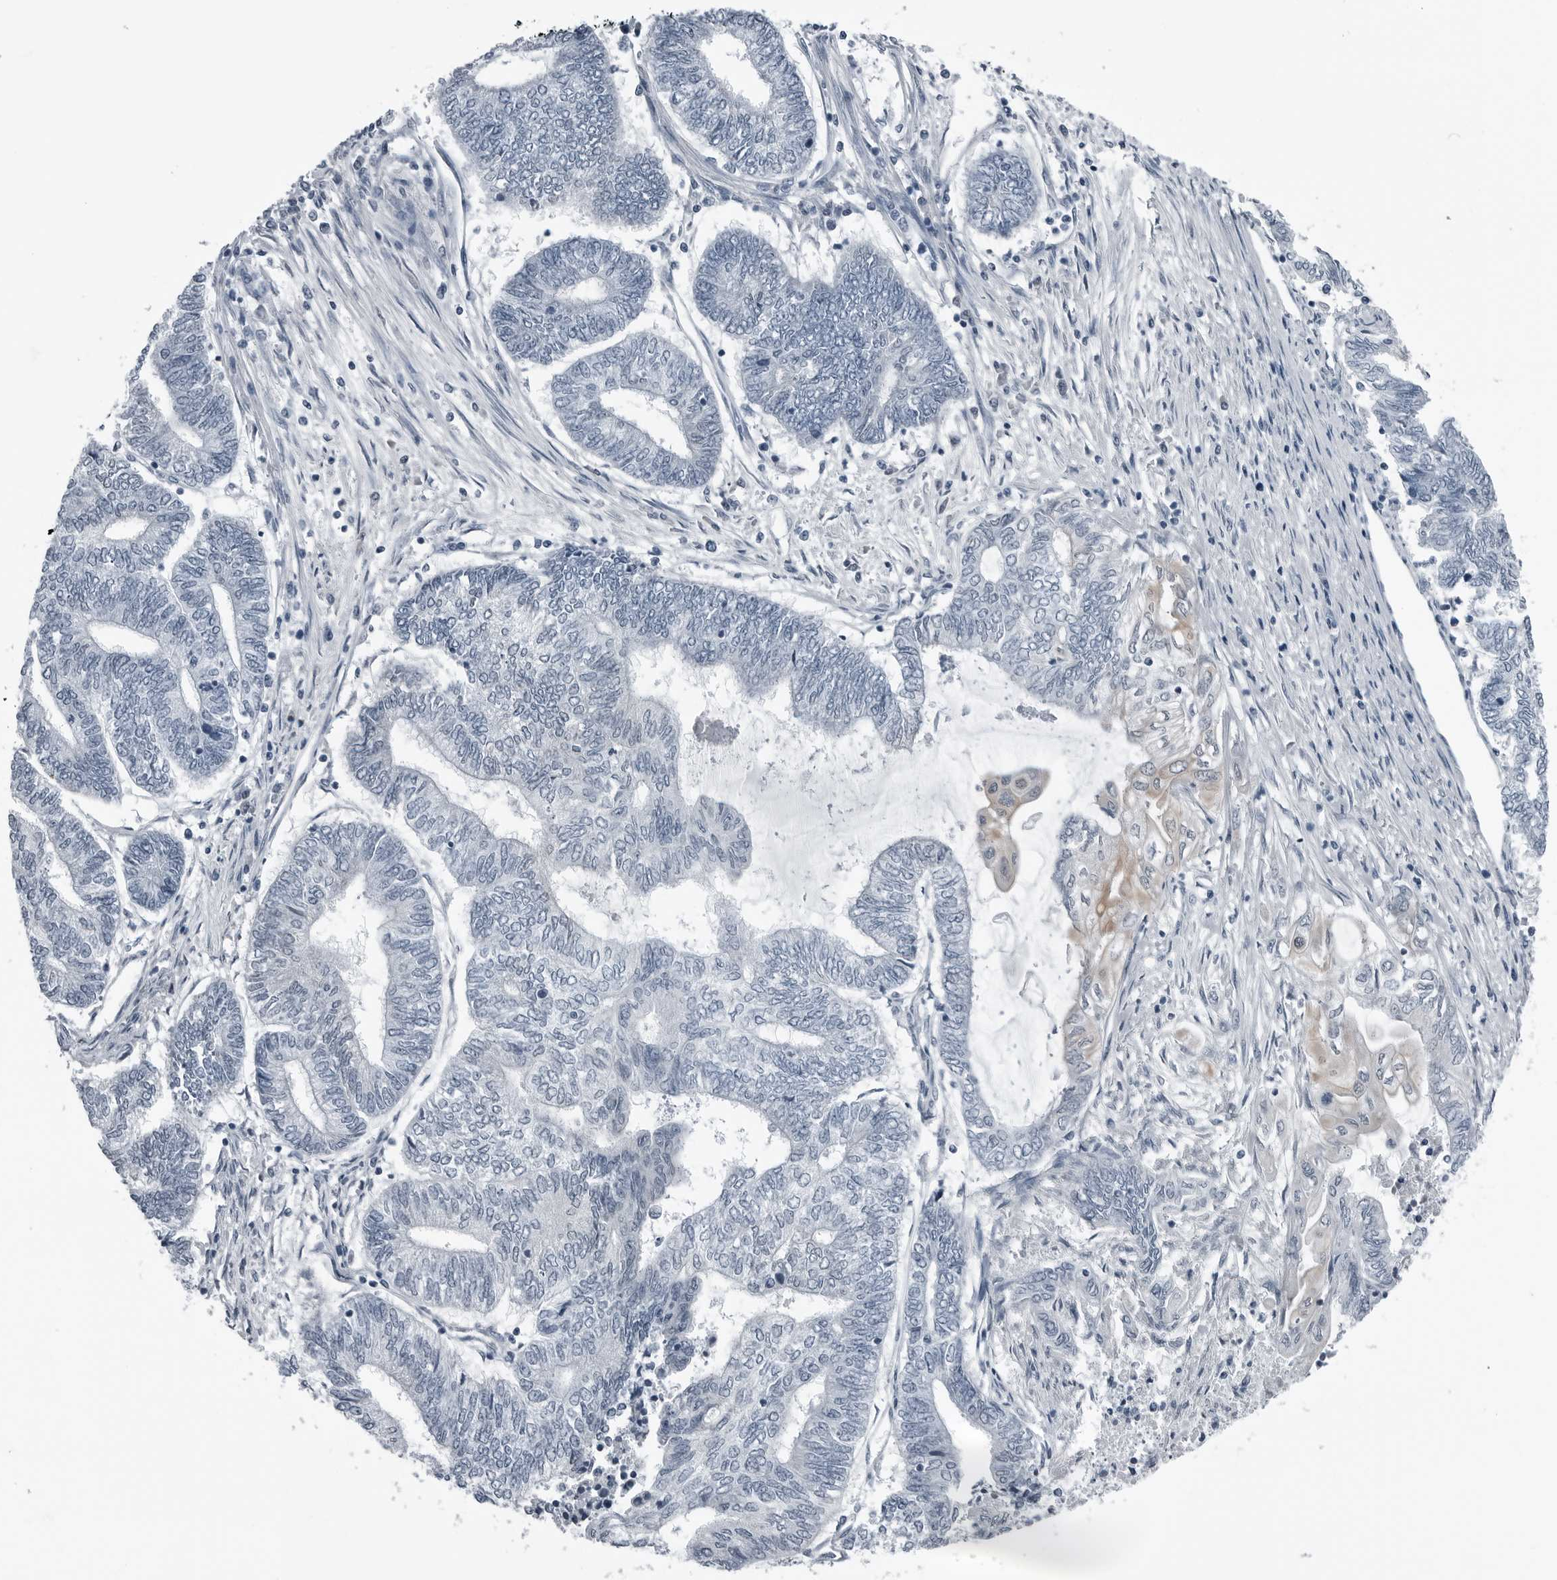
{"staining": {"intensity": "negative", "quantity": "none", "location": "none"}, "tissue": "endometrial cancer", "cell_type": "Tumor cells", "image_type": "cancer", "snomed": [{"axis": "morphology", "description": "Adenocarcinoma, NOS"}, {"axis": "topography", "description": "Uterus"}, {"axis": "topography", "description": "Endometrium"}], "caption": "The image shows no significant positivity in tumor cells of adenocarcinoma (endometrial).", "gene": "SPINK1", "patient": {"sex": "female", "age": 70}}